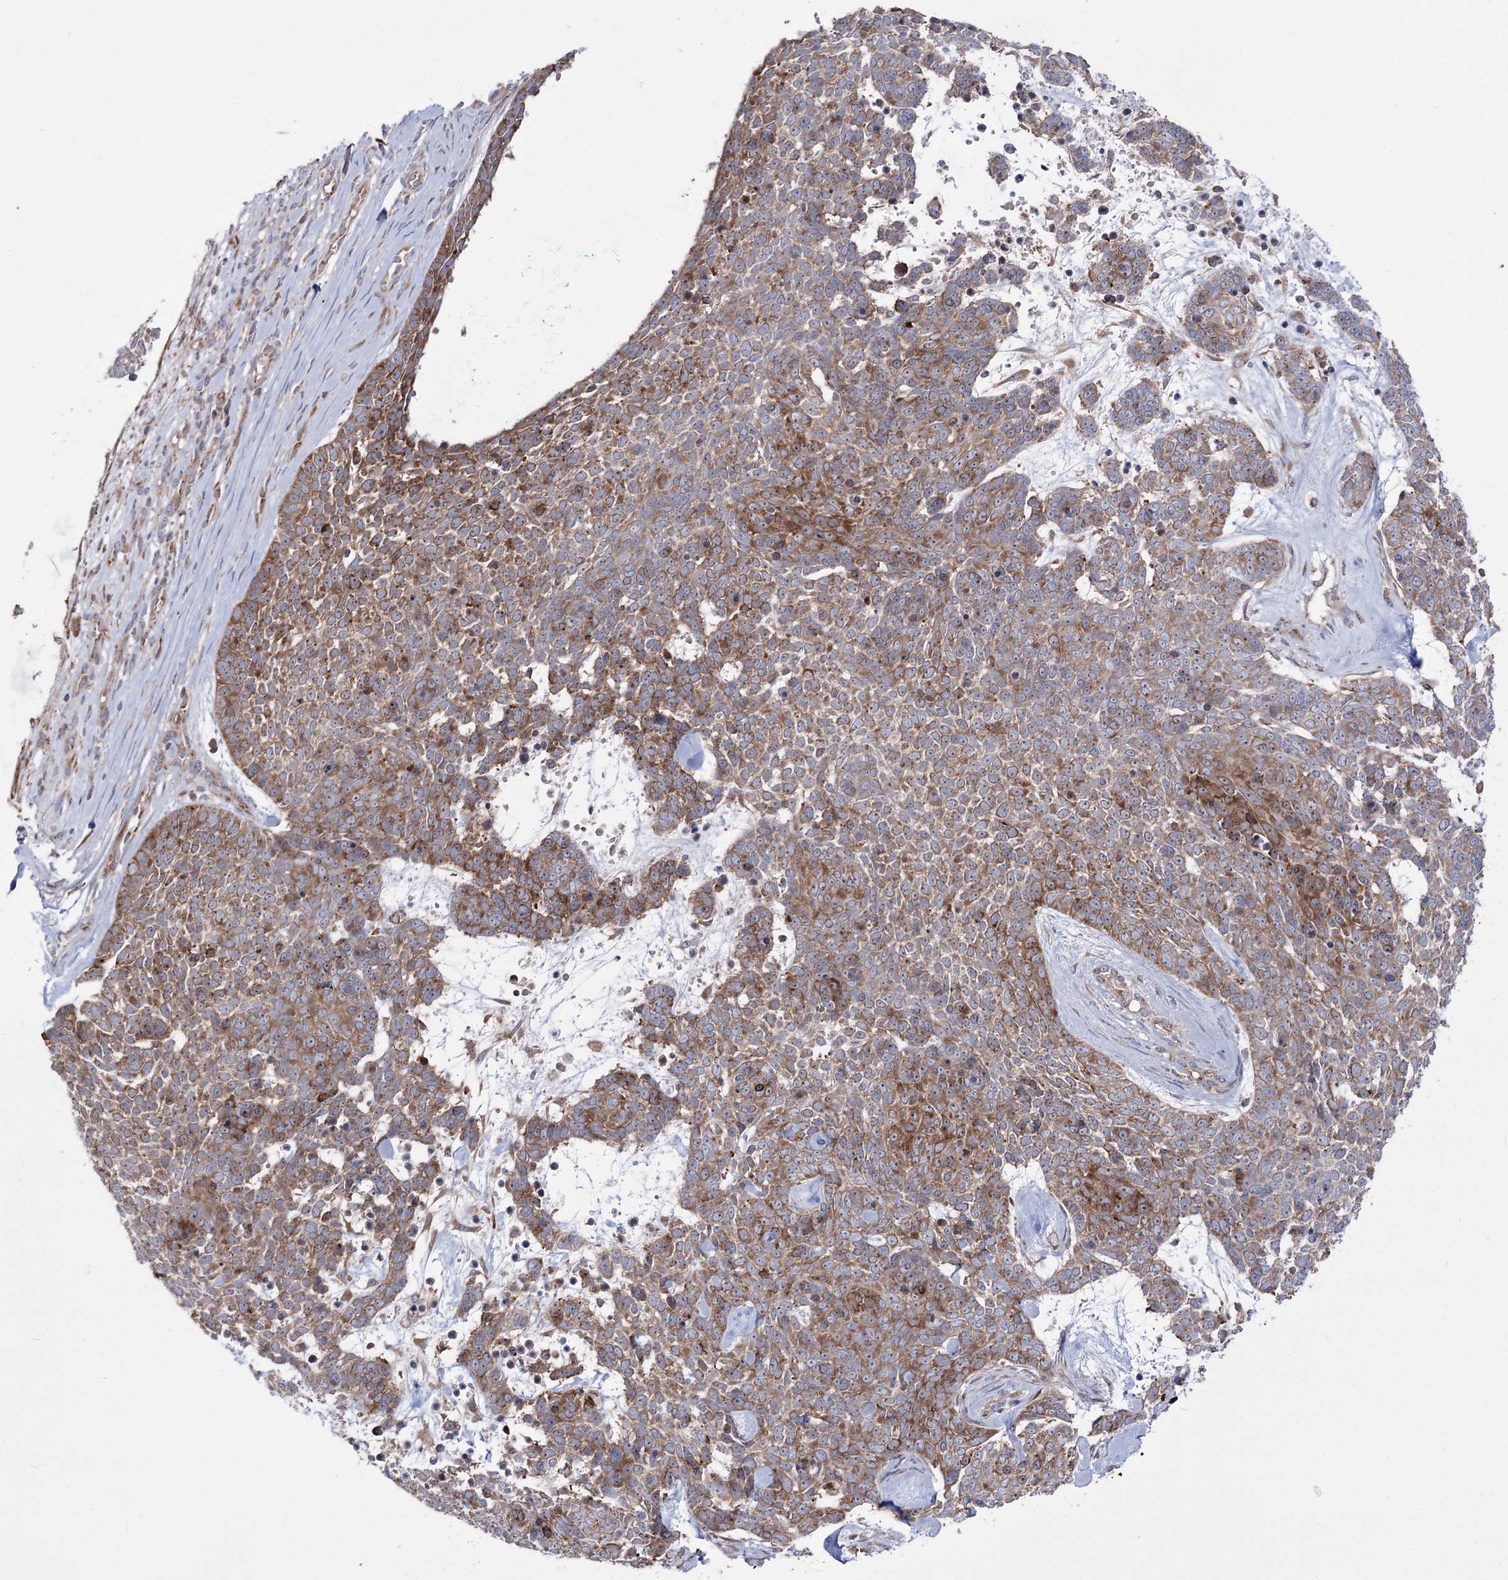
{"staining": {"intensity": "moderate", "quantity": ">75%", "location": "cytoplasmic/membranous"}, "tissue": "skin cancer", "cell_type": "Tumor cells", "image_type": "cancer", "snomed": [{"axis": "morphology", "description": "Basal cell carcinoma"}, {"axis": "topography", "description": "Skin"}], "caption": "This is a photomicrograph of immunohistochemistry staining of skin cancer, which shows moderate staining in the cytoplasmic/membranous of tumor cells.", "gene": "ZNF622", "patient": {"sex": "female", "age": 81}}